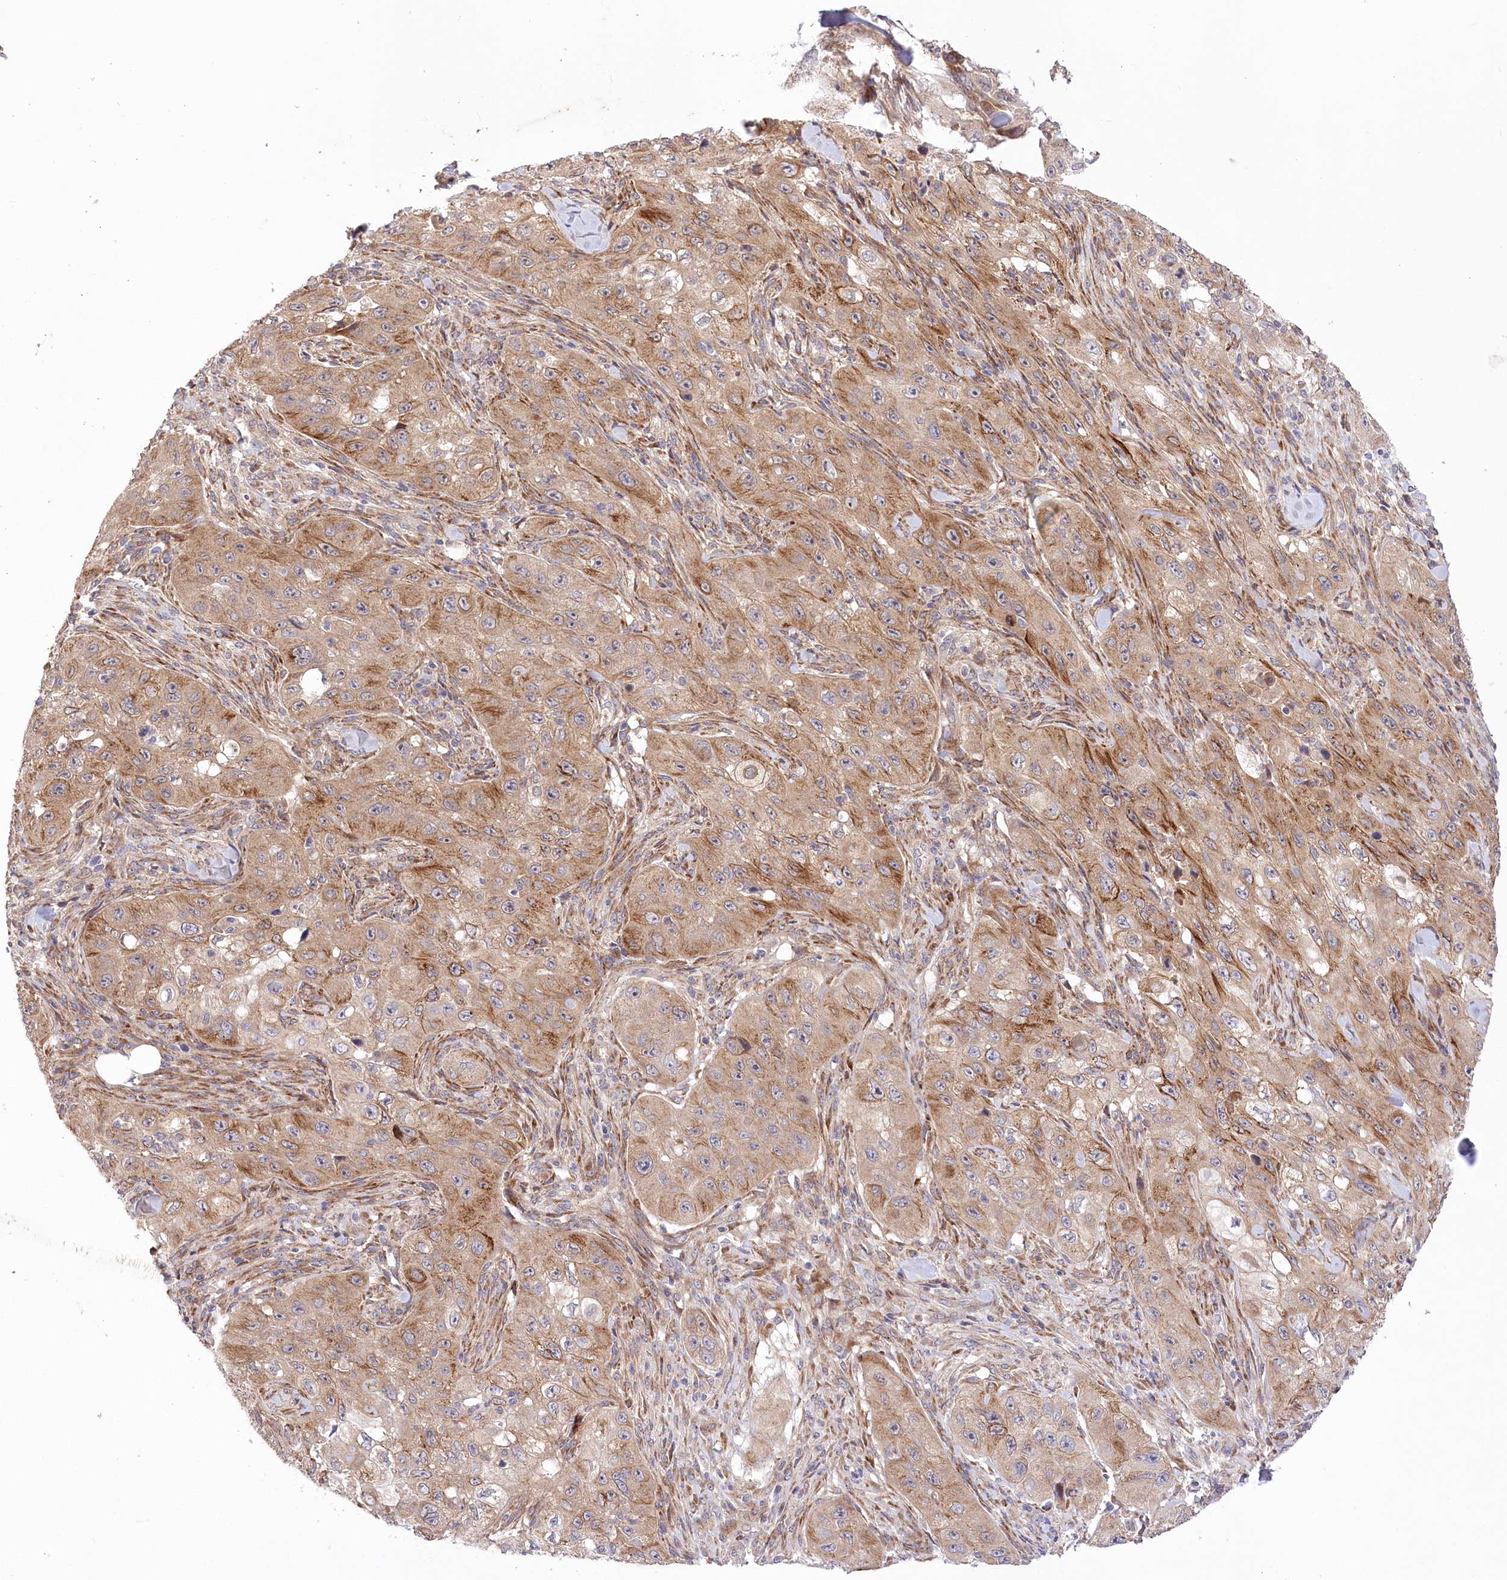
{"staining": {"intensity": "moderate", "quantity": ">75%", "location": "cytoplasmic/membranous"}, "tissue": "skin cancer", "cell_type": "Tumor cells", "image_type": "cancer", "snomed": [{"axis": "morphology", "description": "Squamous cell carcinoma, NOS"}, {"axis": "topography", "description": "Skin"}, {"axis": "topography", "description": "Subcutis"}], "caption": "Immunohistochemistry (IHC) image of skin cancer (squamous cell carcinoma) stained for a protein (brown), which demonstrates medium levels of moderate cytoplasmic/membranous positivity in approximately >75% of tumor cells.", "gene": "TRUB1", "patient": {"sex": "male", "age": 73}}